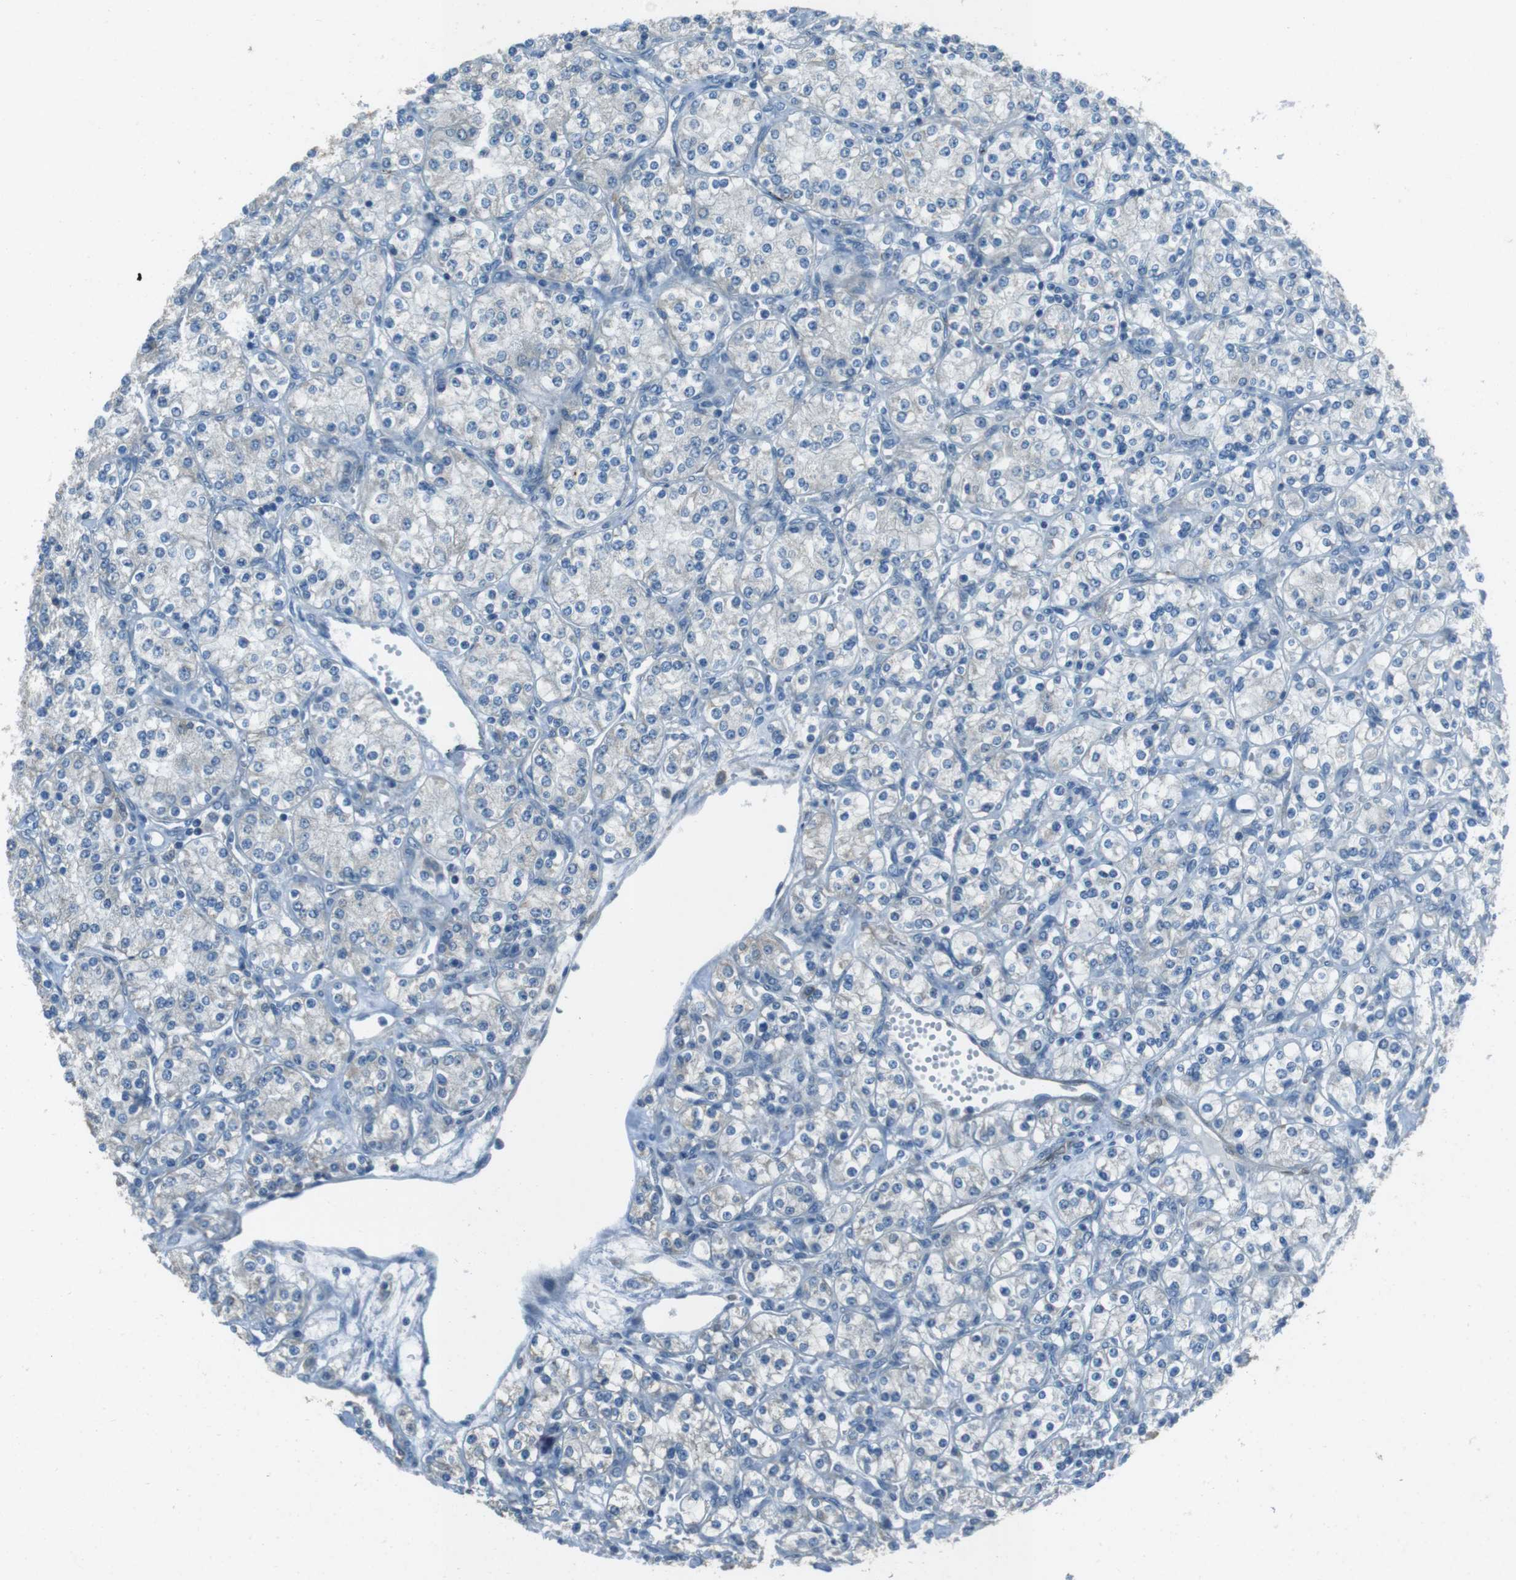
{"staining": {"intensity": "negative", "quantity": "none", "location": "none"}, "tissue": "renal cancer", "cell_type": "Tumor cells", "image_type": "cancer", "snomed": [{"axis": "morphology", "description": "Adenocarcinoma, NOS"}, {"axis": "topography", "description": "Kidney"}], "caption": "Immunohistochemistry (IHC) image of neoplastic tissue: adenocarcinoma (renal) stained with DAB demonstrates no significant protein positivity in tumor cells. (DAB immunohistochemistry (IHC) with hematoxylin counter stain).", "gene": "MFAP3", "patient": {"sex": "male", "age": 77}}